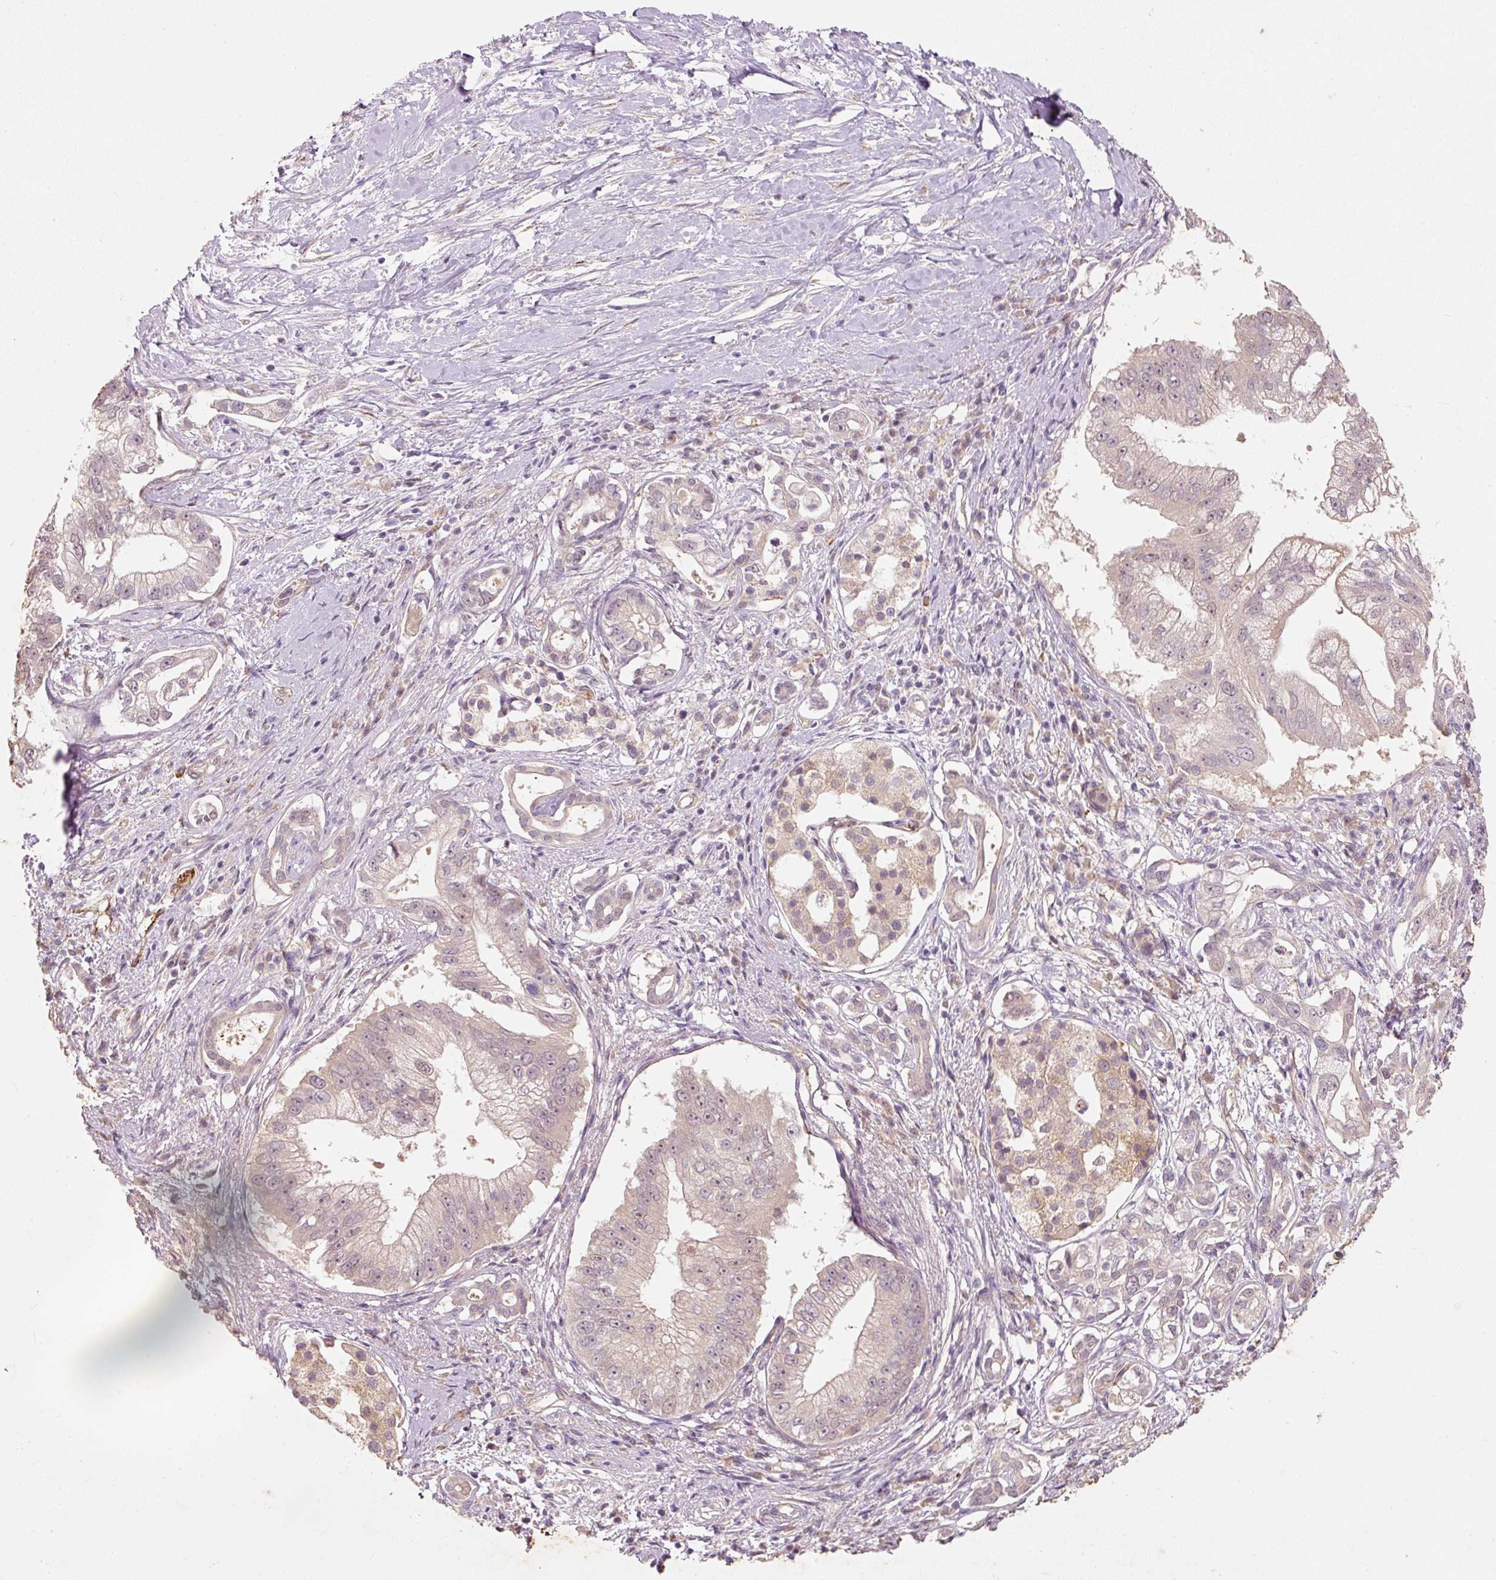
{"staining": {"intensity": "weak", "quantity": ">75%", "location": "cytoplasmic/membranous,nuclear"}, "tissue": "pancreatic cancer", "cell_type": "Tumor cells", "image_type": "cancer", "snomed": [{"axis": "morphology", "description": "Adenocarcinoma, NOS"}, {"axis": "topography", "description": "Pancreas"}], "caption": "Protein staining shows weak cytoplasmic/membranous and nuclear staining in about >75% of tumor cells in pancreatic adenocarcinoma.", "gene": "RGL2", "patient": {"sex": "male", "age": 70}}